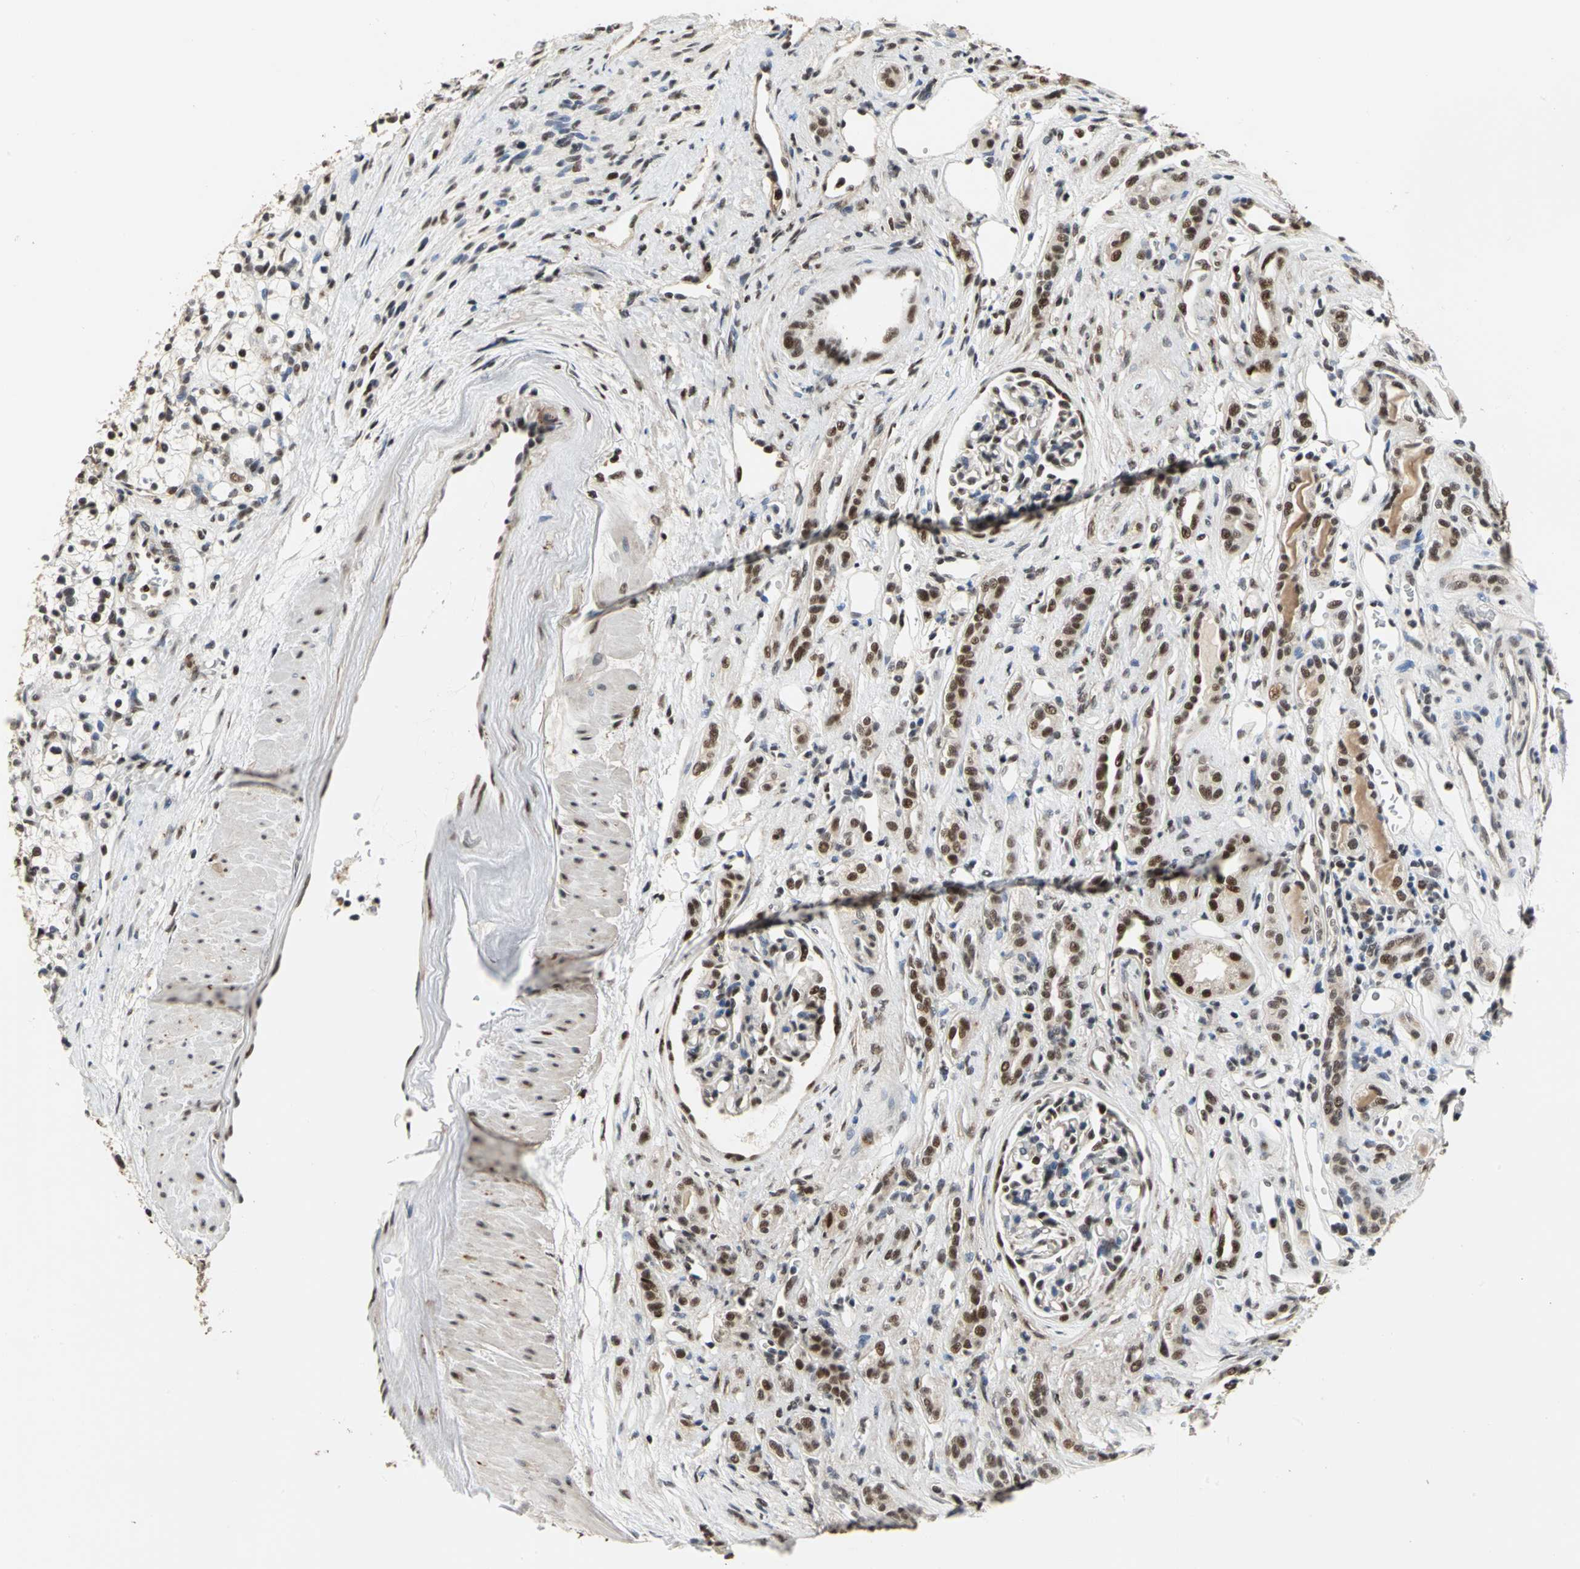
{"staining": {"intensity": "strong", "quantity": ">75%", "location": "nuclear"}, "tissue": "renal cancer", "cell_type": "Tumor cells", "image_type": "cancer", "snomed": [{"axis": "morphology", "description": "Adenocarcinoma, NOS"}, {"axis": "topography", "description": "Kidney"}], "caption": "Immunohistochemistry (DAB (3,3'-diaminobenzidine)) staining of renal adenocarcinoma shows strong nuclear protein staining in about >75% of tumor cells.", "gene": "CCDC88C", "patient": {"sex": "female", "age": 60}}